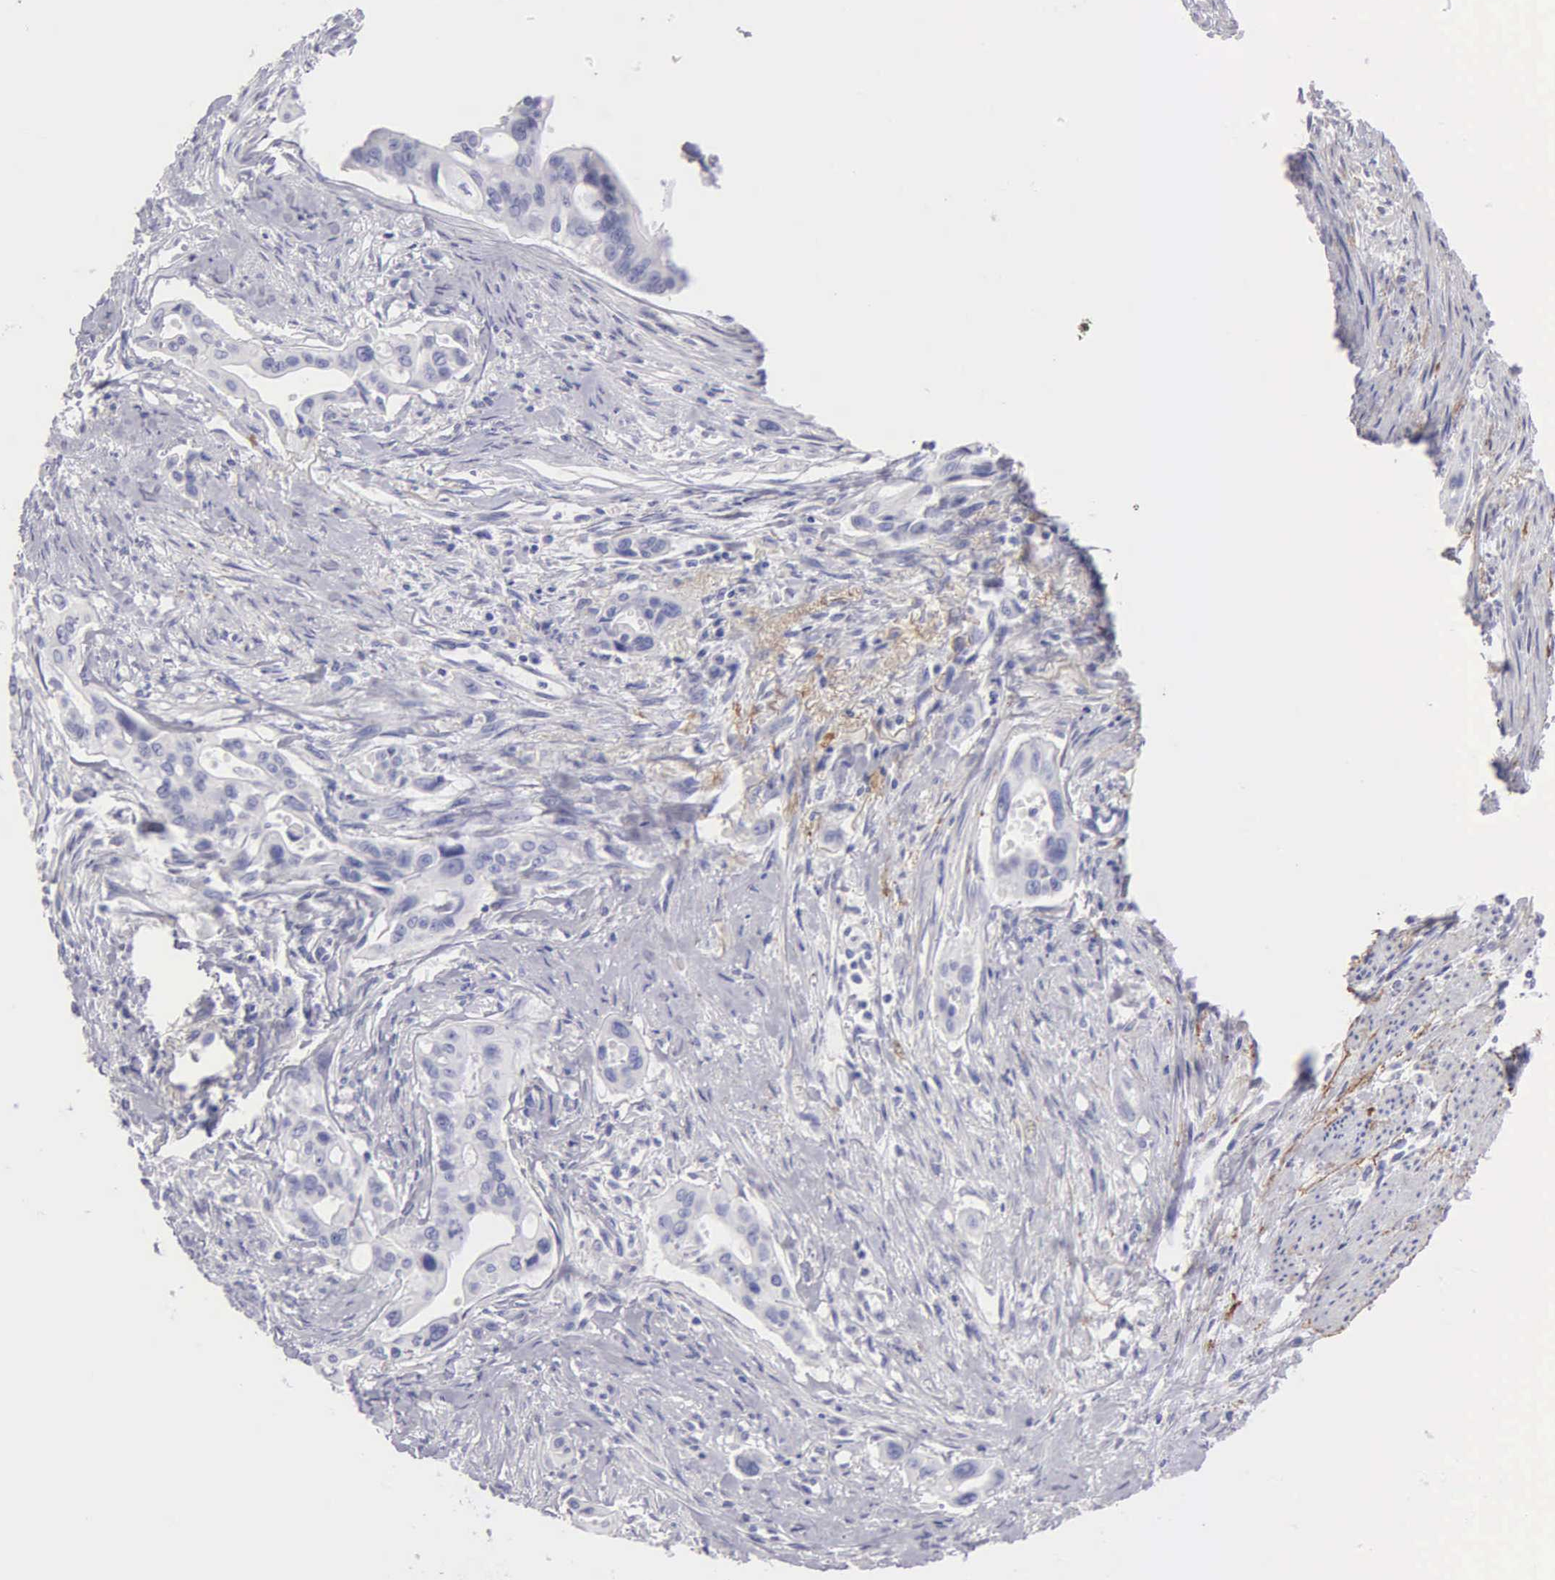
{"staining": {"intensity": "negative", "quantity": "none", "location": "none"}, "tissue": "pancreatic cancer", "cell_type": "Tumor cells", "image_type": "cancer", "snomed": [{"axis": "morphology", "description": "Adenocarcinoma, NOS"}, {"axis": "topography", "description": "Pancreas"}], "caption": "This is a micrograph of immunohistochemistry staining of pancreatic adenocarcinoma, which shows no positivity in tumor cells. The staining was performed using DAB to visualize the protein expression in brown, while the nuclei were stained in blue with hematoxylin (Magnification: 20x).", "gene": "FBLN5", "patient": {"sex": "male", "age": 77}}